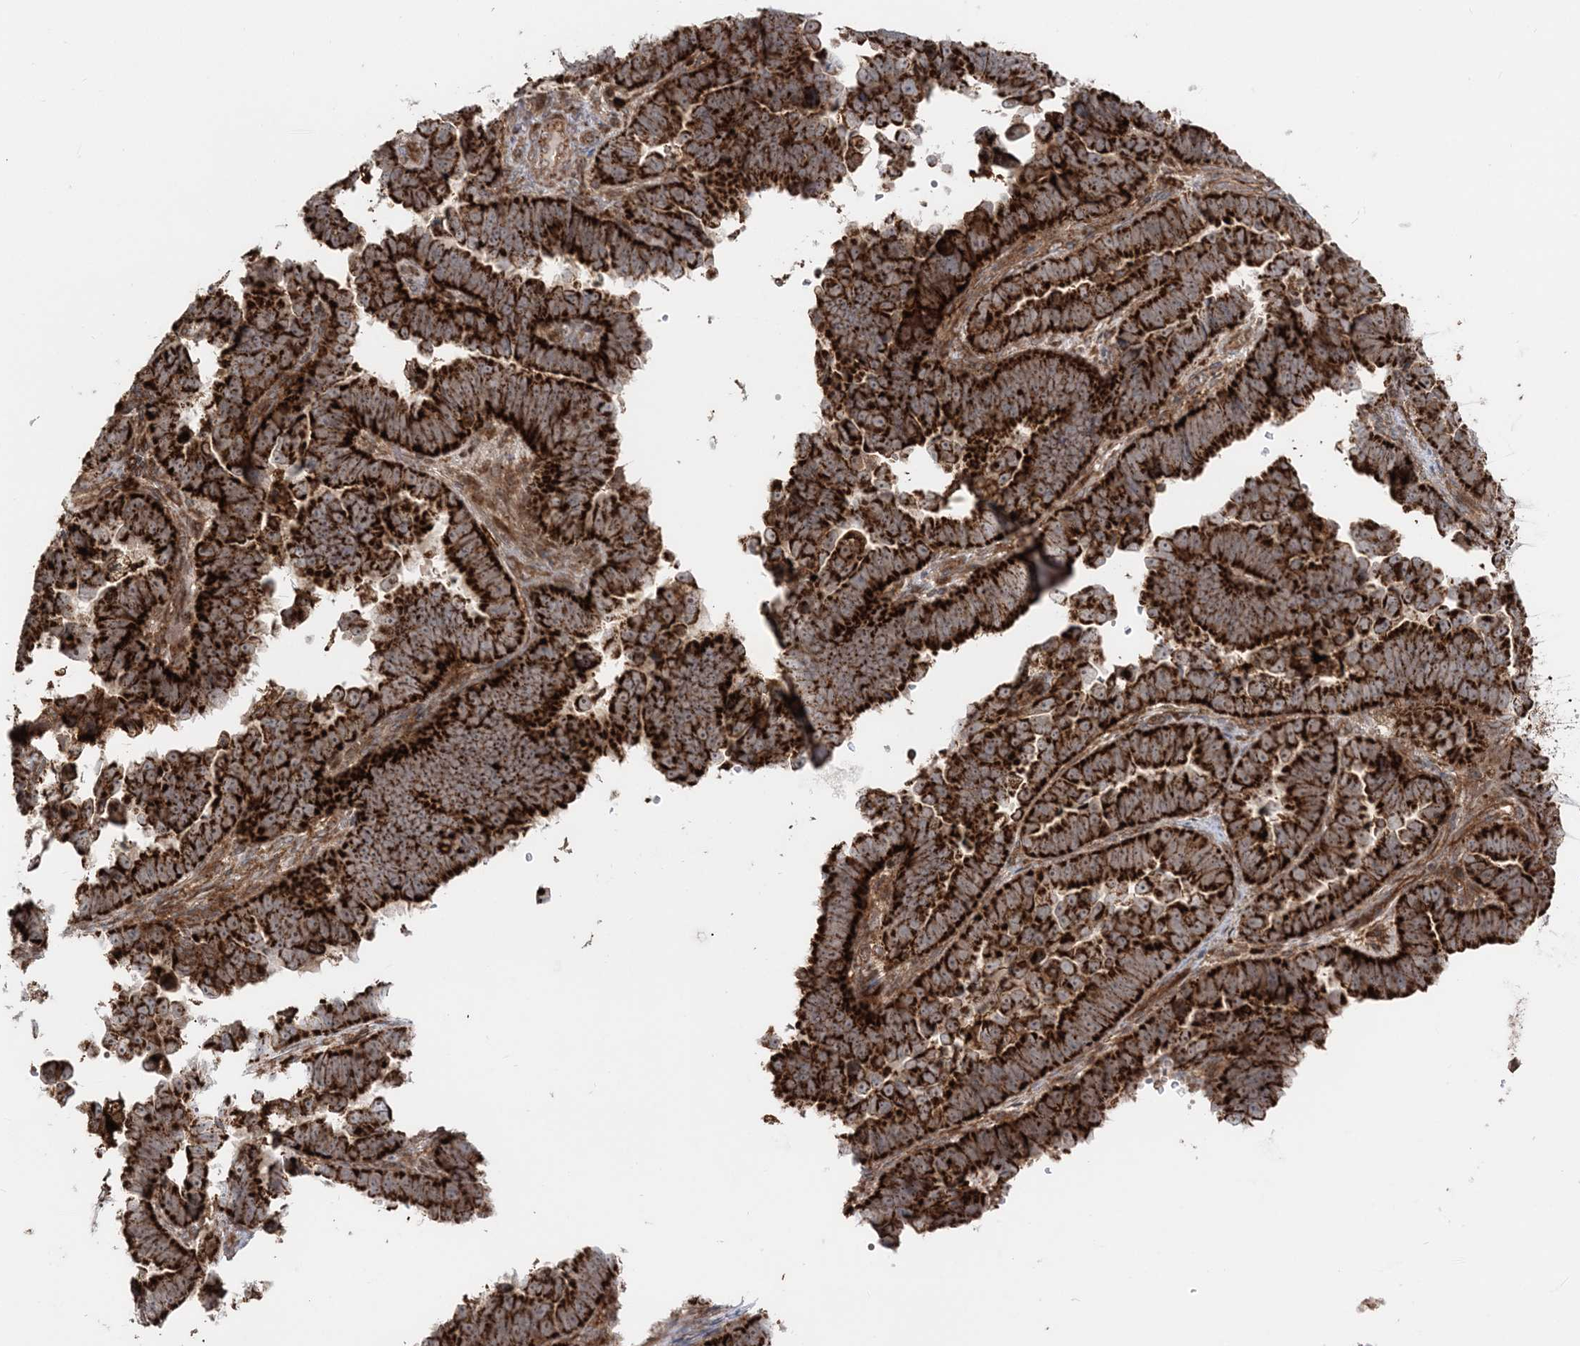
{"staining": {"intensity": "strong", "quantity": ">75%", "location": "cytoplasmic/membranous"}, "tissue": "endometrial cancer", "cell_type": "Tumor cells", "image_type": "cancer", "snomed": [{"axis": "morphology", "description": "Adenocarcinoma, NOS"}, {"axis": "topography", "description": "Endometrium"}], "caption": "Tumor cells exhibit high levels of strong cytoplasmic/membranous expression in about >75% of cells in human endometrial cancer. The staining was performed using DAB to visualize the protein expression in brown, while the nuclei were stained in blue with hematoxylin (Magnification: 20x).", "gene": "LRPPRC", "patient": {"sex": "female", "age": 75}}